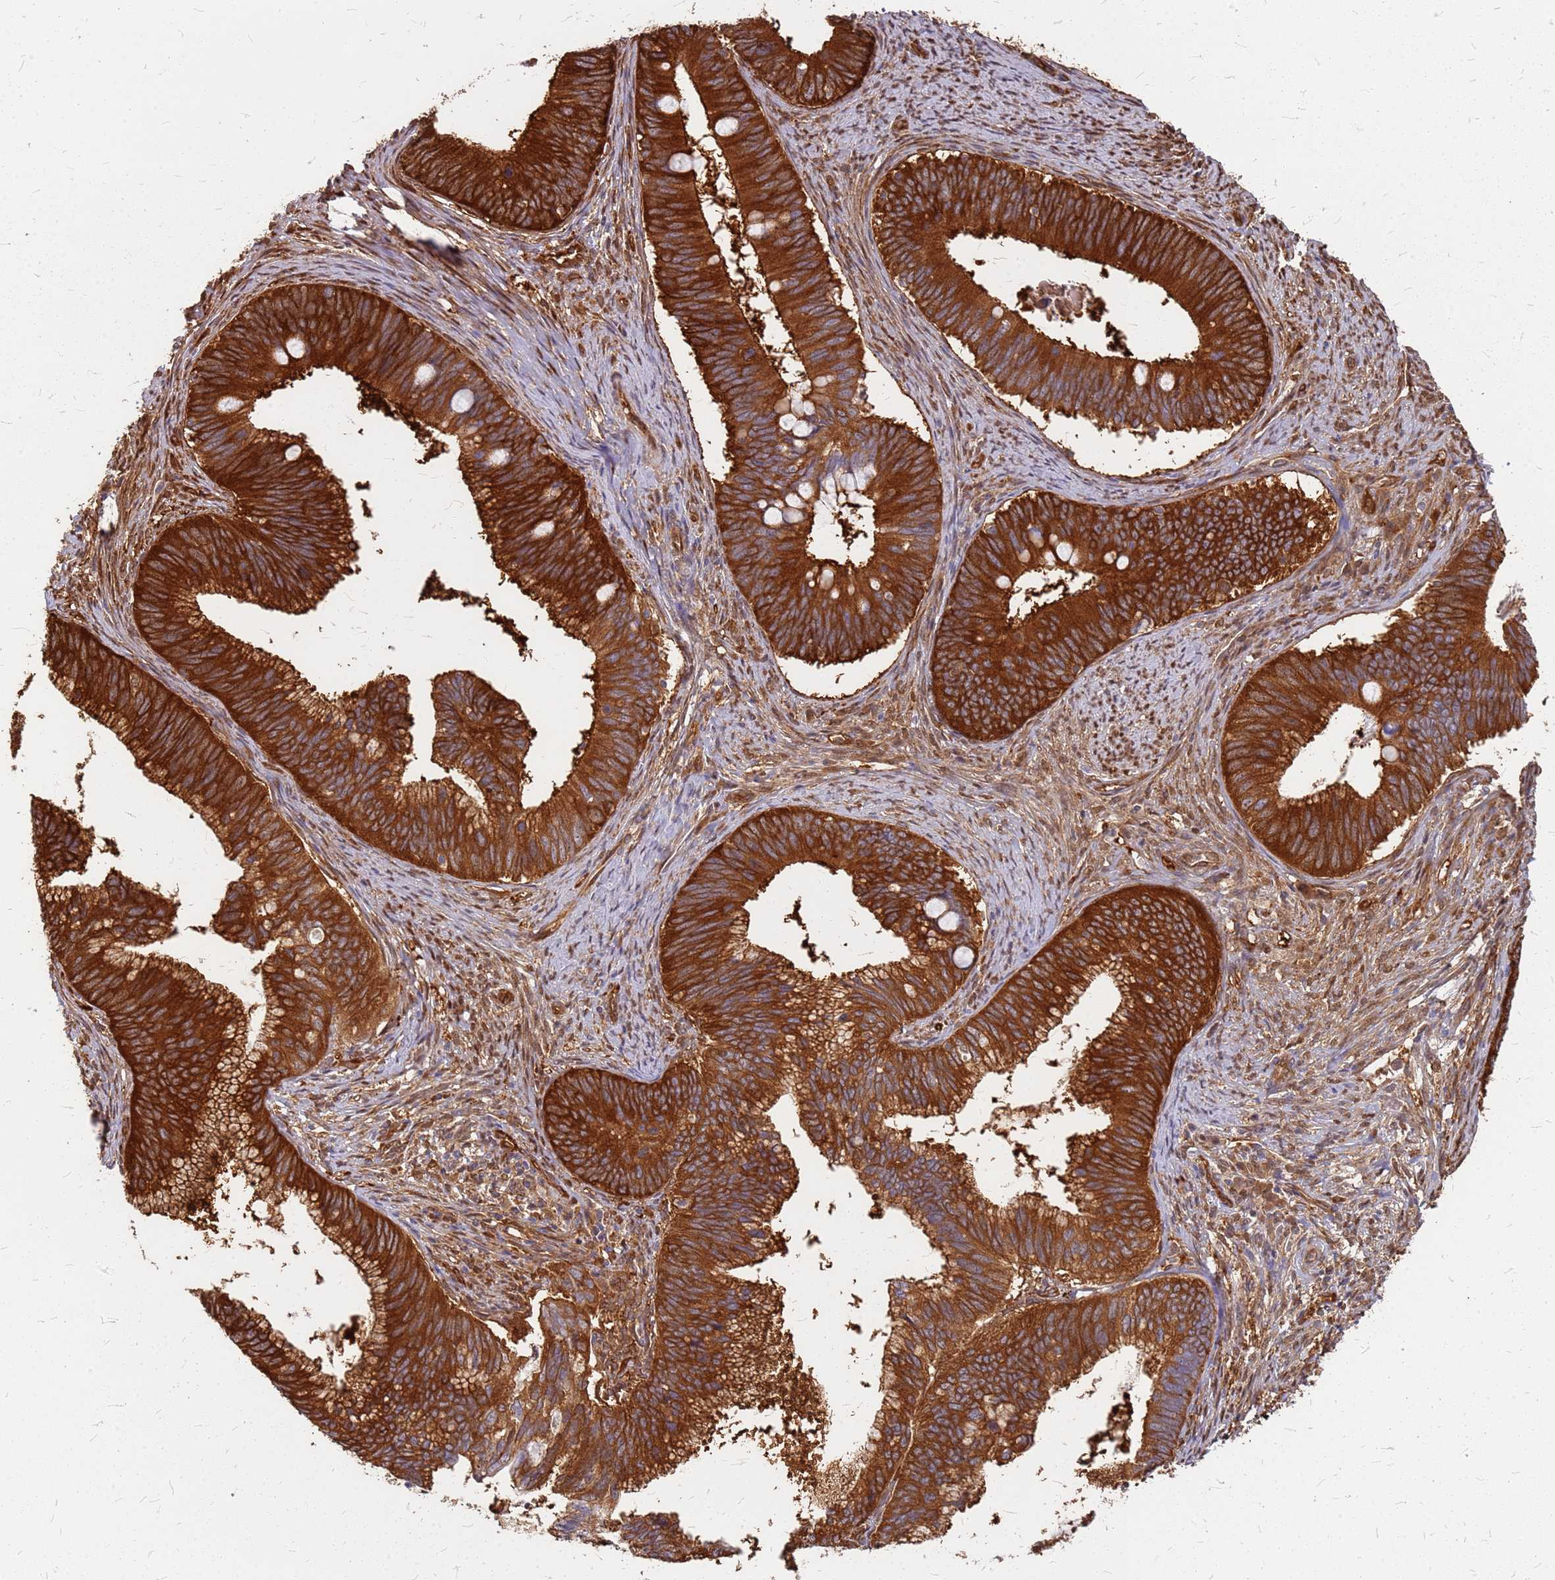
{"staining": {"intensity": "strong", "quantity": ">75%", "location": "cytoplasmic/membranous"}, "tissue": "cervical cancer", "cell_type": "Tumor cells", "image_type": "cancer", "snomed": [{"axis": "morphology", "description": "Adenocarcinoma, NOS"}, {"axis": "topography", "description": "Cervix"}], "caption": "IHC (DAB) staining of human cervical cancer (adenocarcinoma) exhibits strong cytoplasmic/membranous protein staining in about >75% of tumor cells.", "gene": "HDX", "patient": {"sex": "female", "age": 42}}